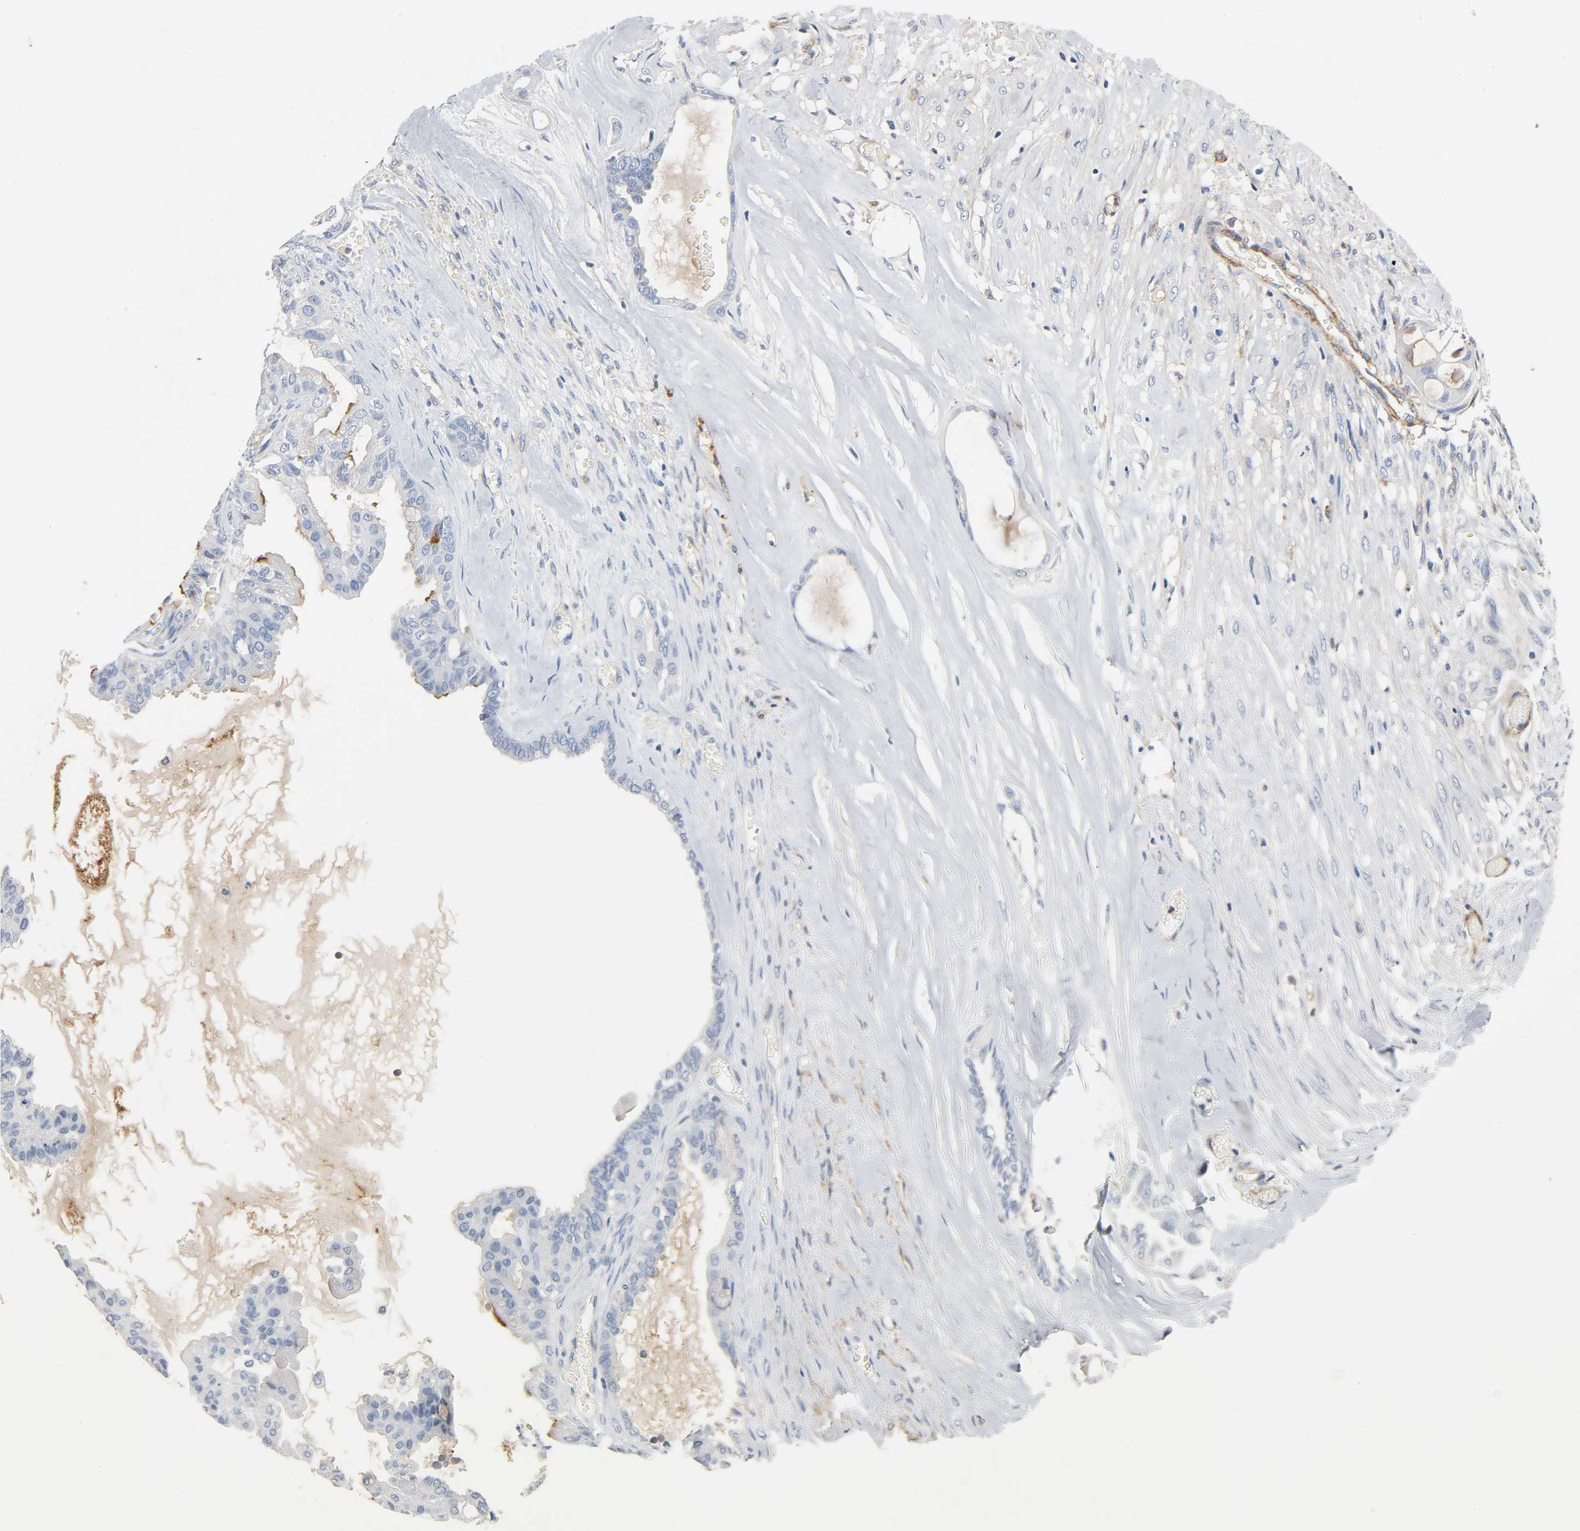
{"staining": {"intensity": "strong", "quantity": "<25%", "location": "cytoplasmic/membranous"}, "tissue": "ovarian cancer", "cell_type": "Tumor cells", "image_type": "cancer", "snomed": [{"axis": "morphology", "description": "Carcinoma, NOS"}, {"axis": "morphology", "description": "Carcinoma, endometroid"}, {"axis": "topography", "description": "Ovary"}], "caption": "Protein staining demonstrates strong cytoplasmic/membranous expression in approximately <25% of tumor cells in ovarian endometroid carcinoma.", "gene": "ANPEP", "patient": {"sex": "female", "age": 50}}